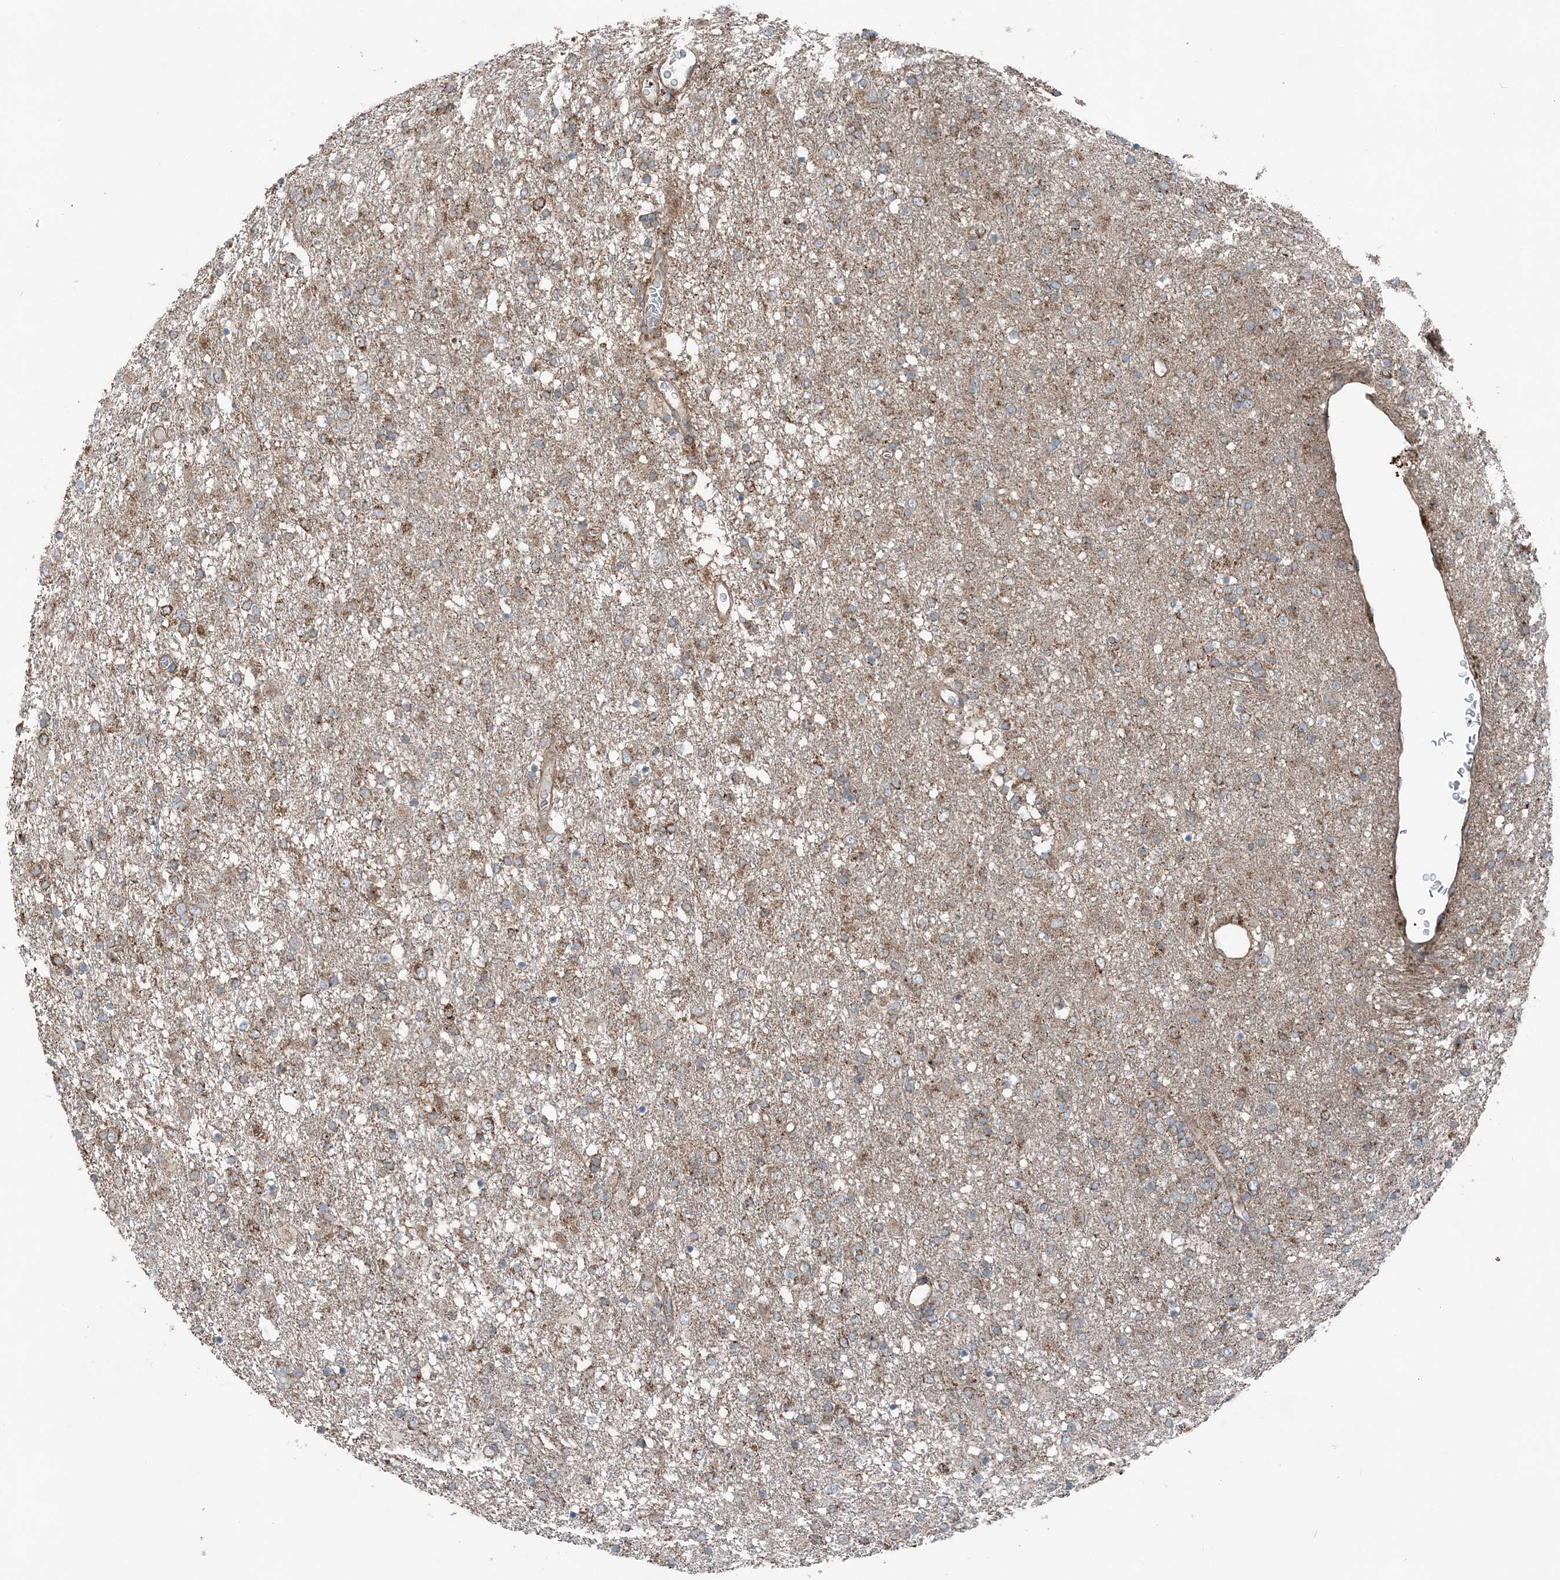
{"staining": {"intensity": "moderate", "quantity": ">75%", "location": "cytoplasmic/membranous"}, "tissue": "glioma", "cell_type": "Tumor cells", "image_type": "cancer", "snomed": [{"axis": "morphology", "description": "Glioma, malignant, Low grade"}, {"axis": "topography", "description": "Brain"}], "caption": "Immunohistochemistry (IHC) (DAB (3,3'-diaminobenzidine)) staining of glioma displays moderate cytoplasmic/membranous protein staining in about >75% of tumor cells.", "gene": "KY", "patient": {"sex": "male", "age": 65}}